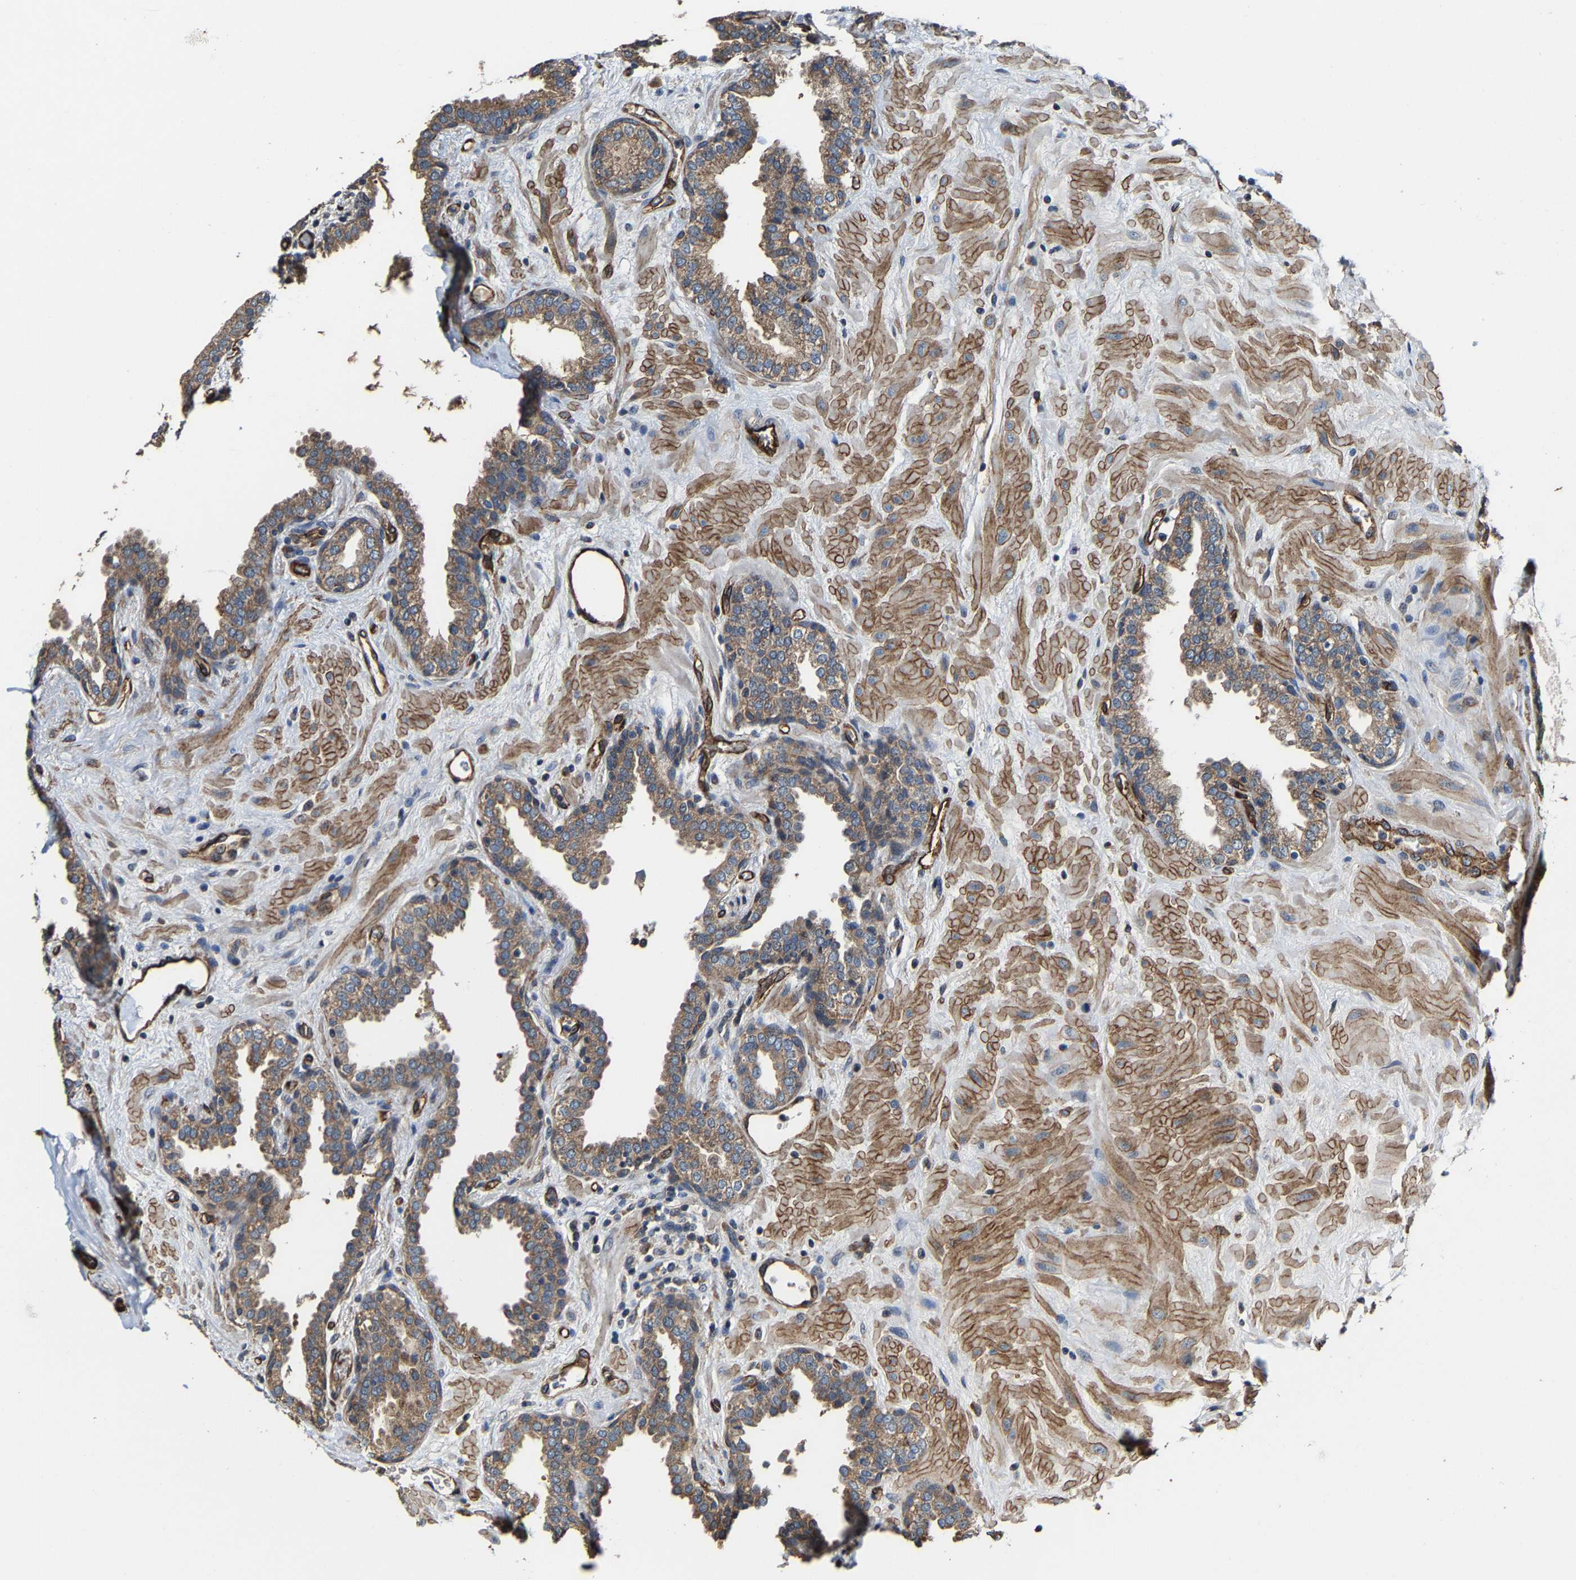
{"staining": {"intensity": "moderate", "quantity": "25%-75%", "location": "cytoplasmic/membranous"}, "tissue": "prostate", "cell_type": "Glandular cells", "image_type": "normal", "snomed": [{"axis": "morphology", "description": "Normal tissue, NOS"}, {"axis": "topography", "description": "Prostate"}], "caption": "DAB immunohistochemical staining of normal prostate exhibits moderate cytoplasmic/membranous protein expression in about 25%-75% of glandular cells. The staining was performed using DAB (3,3'-diaminobenzidine), with brown indicating positive protein expression. Nuclei are stained blue with hematoxylin.", "gene": "GFRA3", "patient": {"sex": "male", "age": 51}}